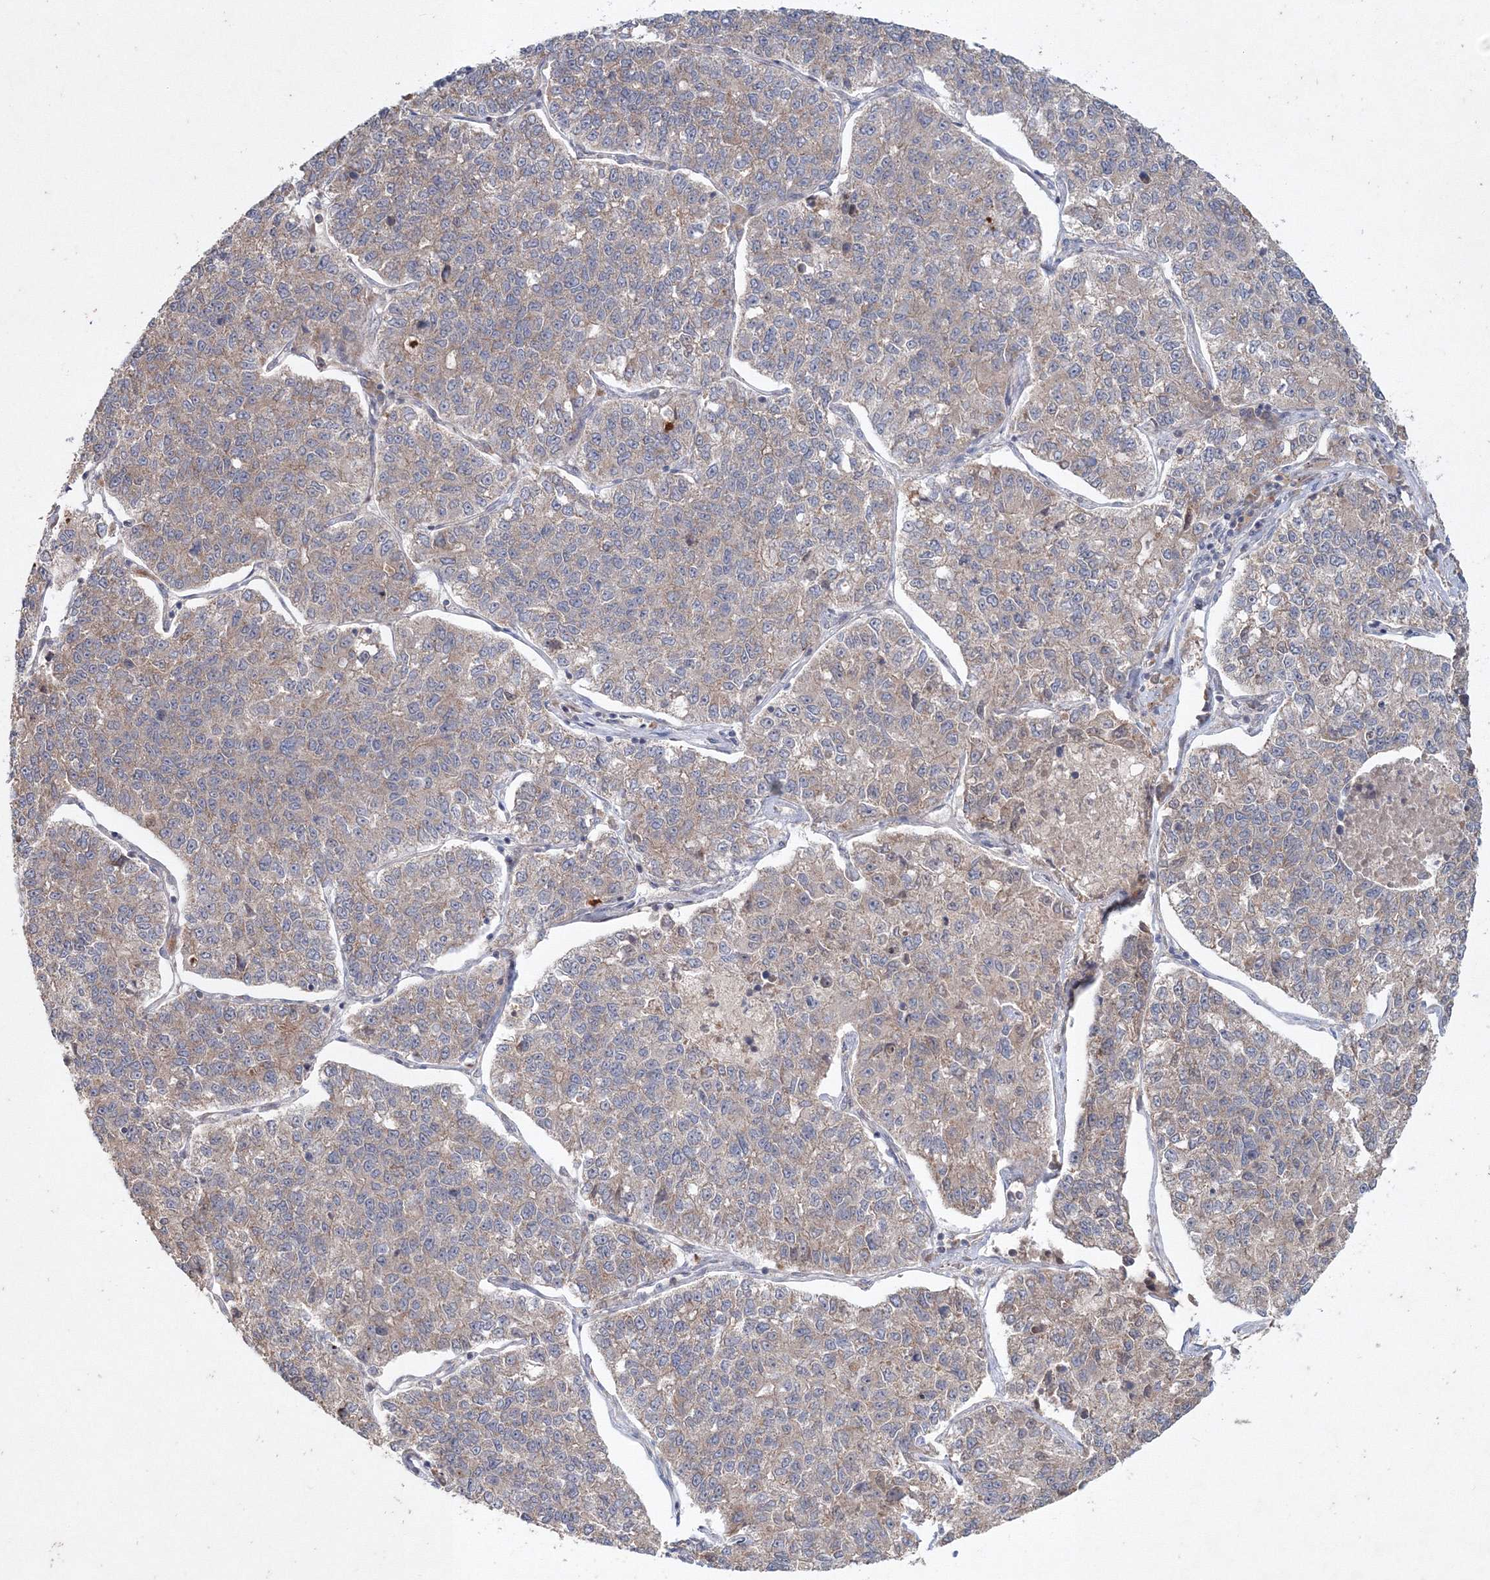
{"staining": {"intensity": "moderate", "quantity": "25%-75%", "location": "cytoplasmic/membranous"}, "tissue": "lung cancer", "cell_type": "Tumor cells", "image_type": "cancer", "snomed": [{"axis": "morphology", "description": "Adenocarcinoma, NOS"}, {"axis": "topography", "description": "Lung"}], "caption": "This photomicrograph shows lung cancer stained with immunohistochemistry (IHC) to label a protein in brown. The cytoplasmic/membranous of tumor cells show moderate positivity for the protein. Nuclei are counter-stained blue.", "gene": "NOA1", "patient": {"sex": "male", "age": 49}}